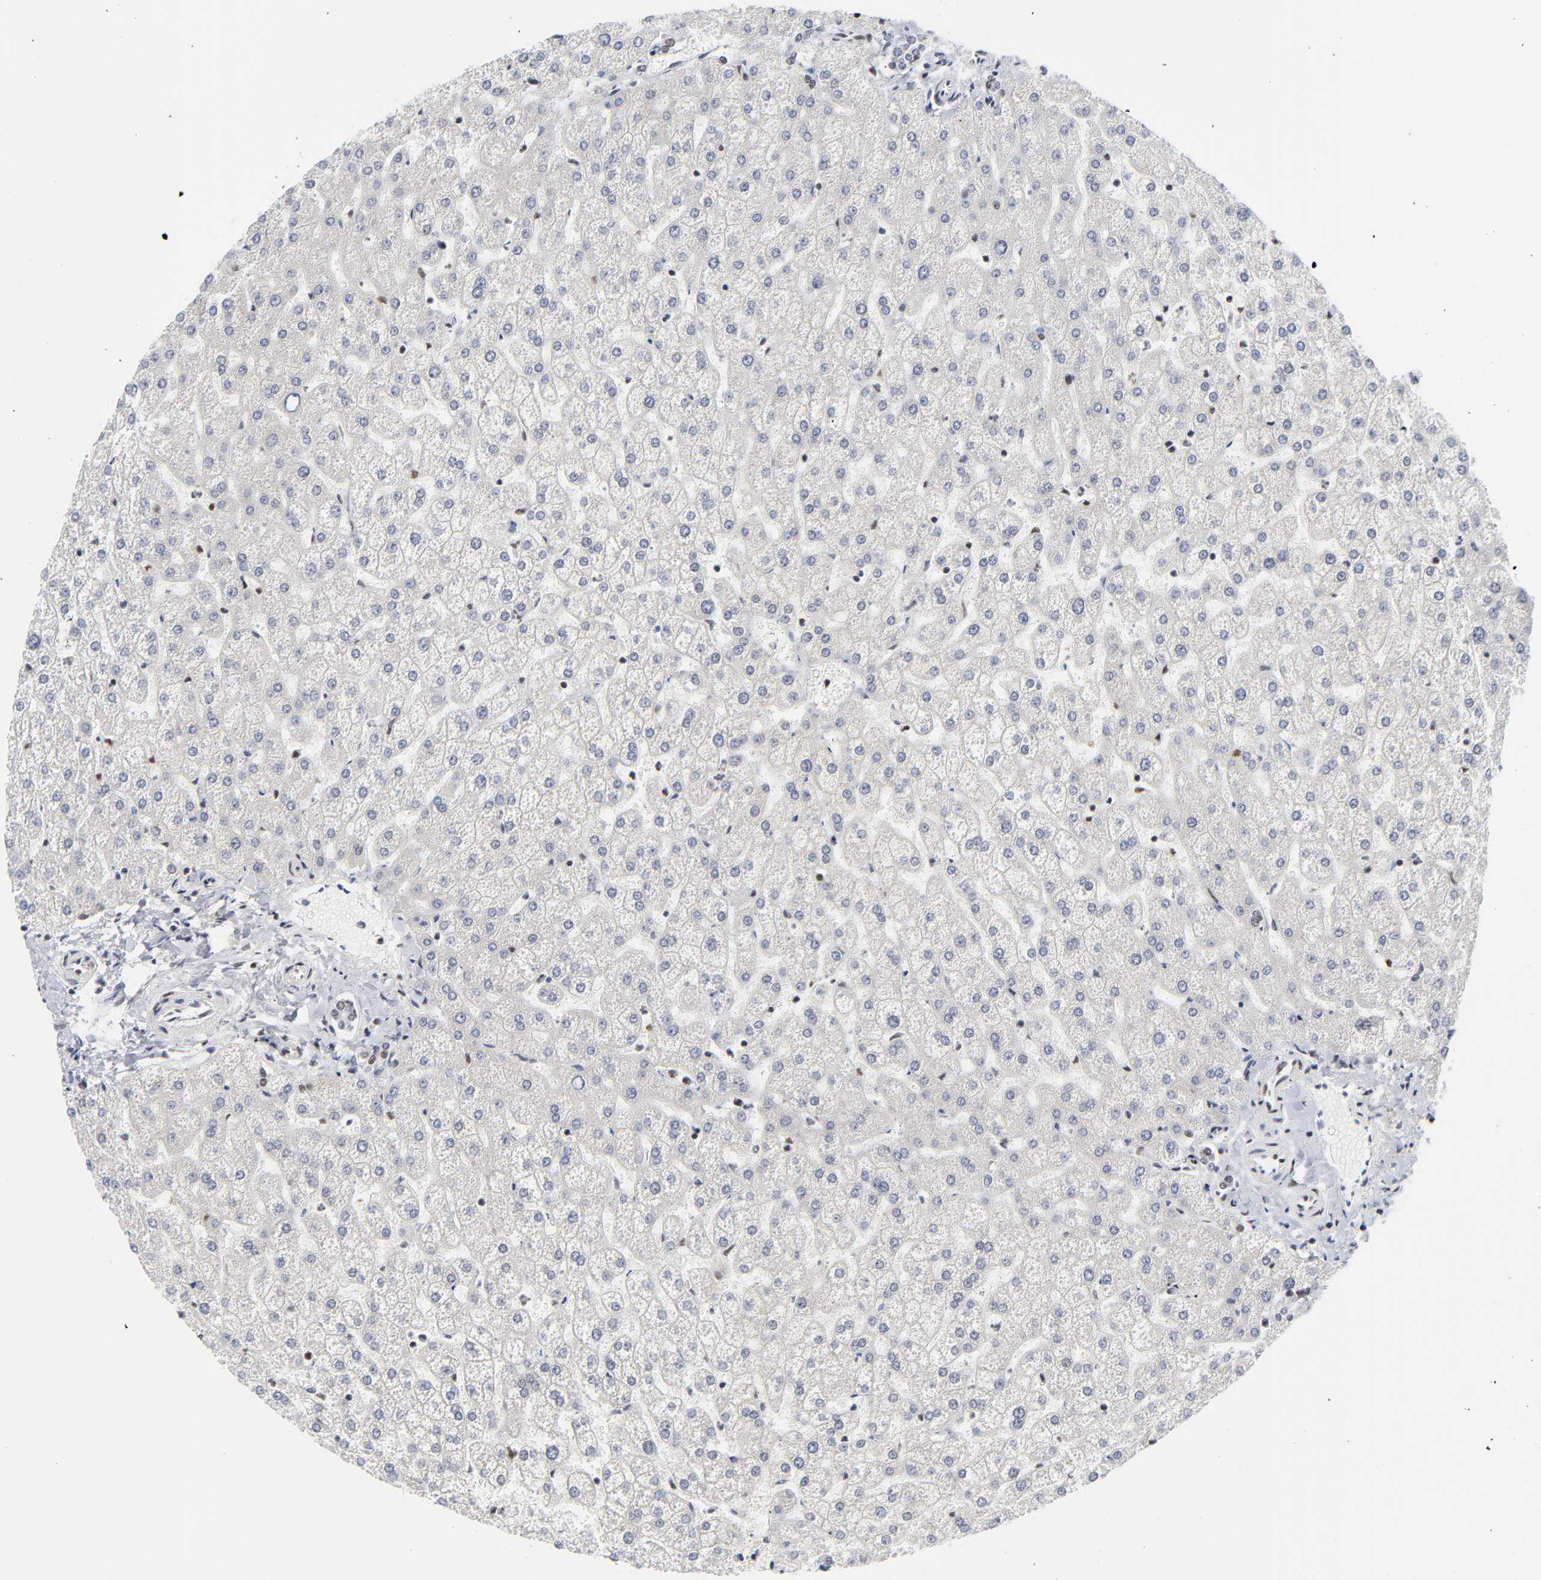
{"staining": {"intensity": "moderate", "quantity": ">75%", "location": "nuclear"}, "tissue": "liver", "cell_type": "Cholangiocytes", "image_type": "normal", "snomed": [{"axis": "morphology", "description": "Normal tissue, NOS"}, {"axis": "topography", "description": "Liver"}], "caption": "Cholangiocytes reveal moderate nuclear expression in approximately >75% of cells in unremarkable liver.", "gene": "CREB1", "patient": {"sex": "female", "age": 32}}